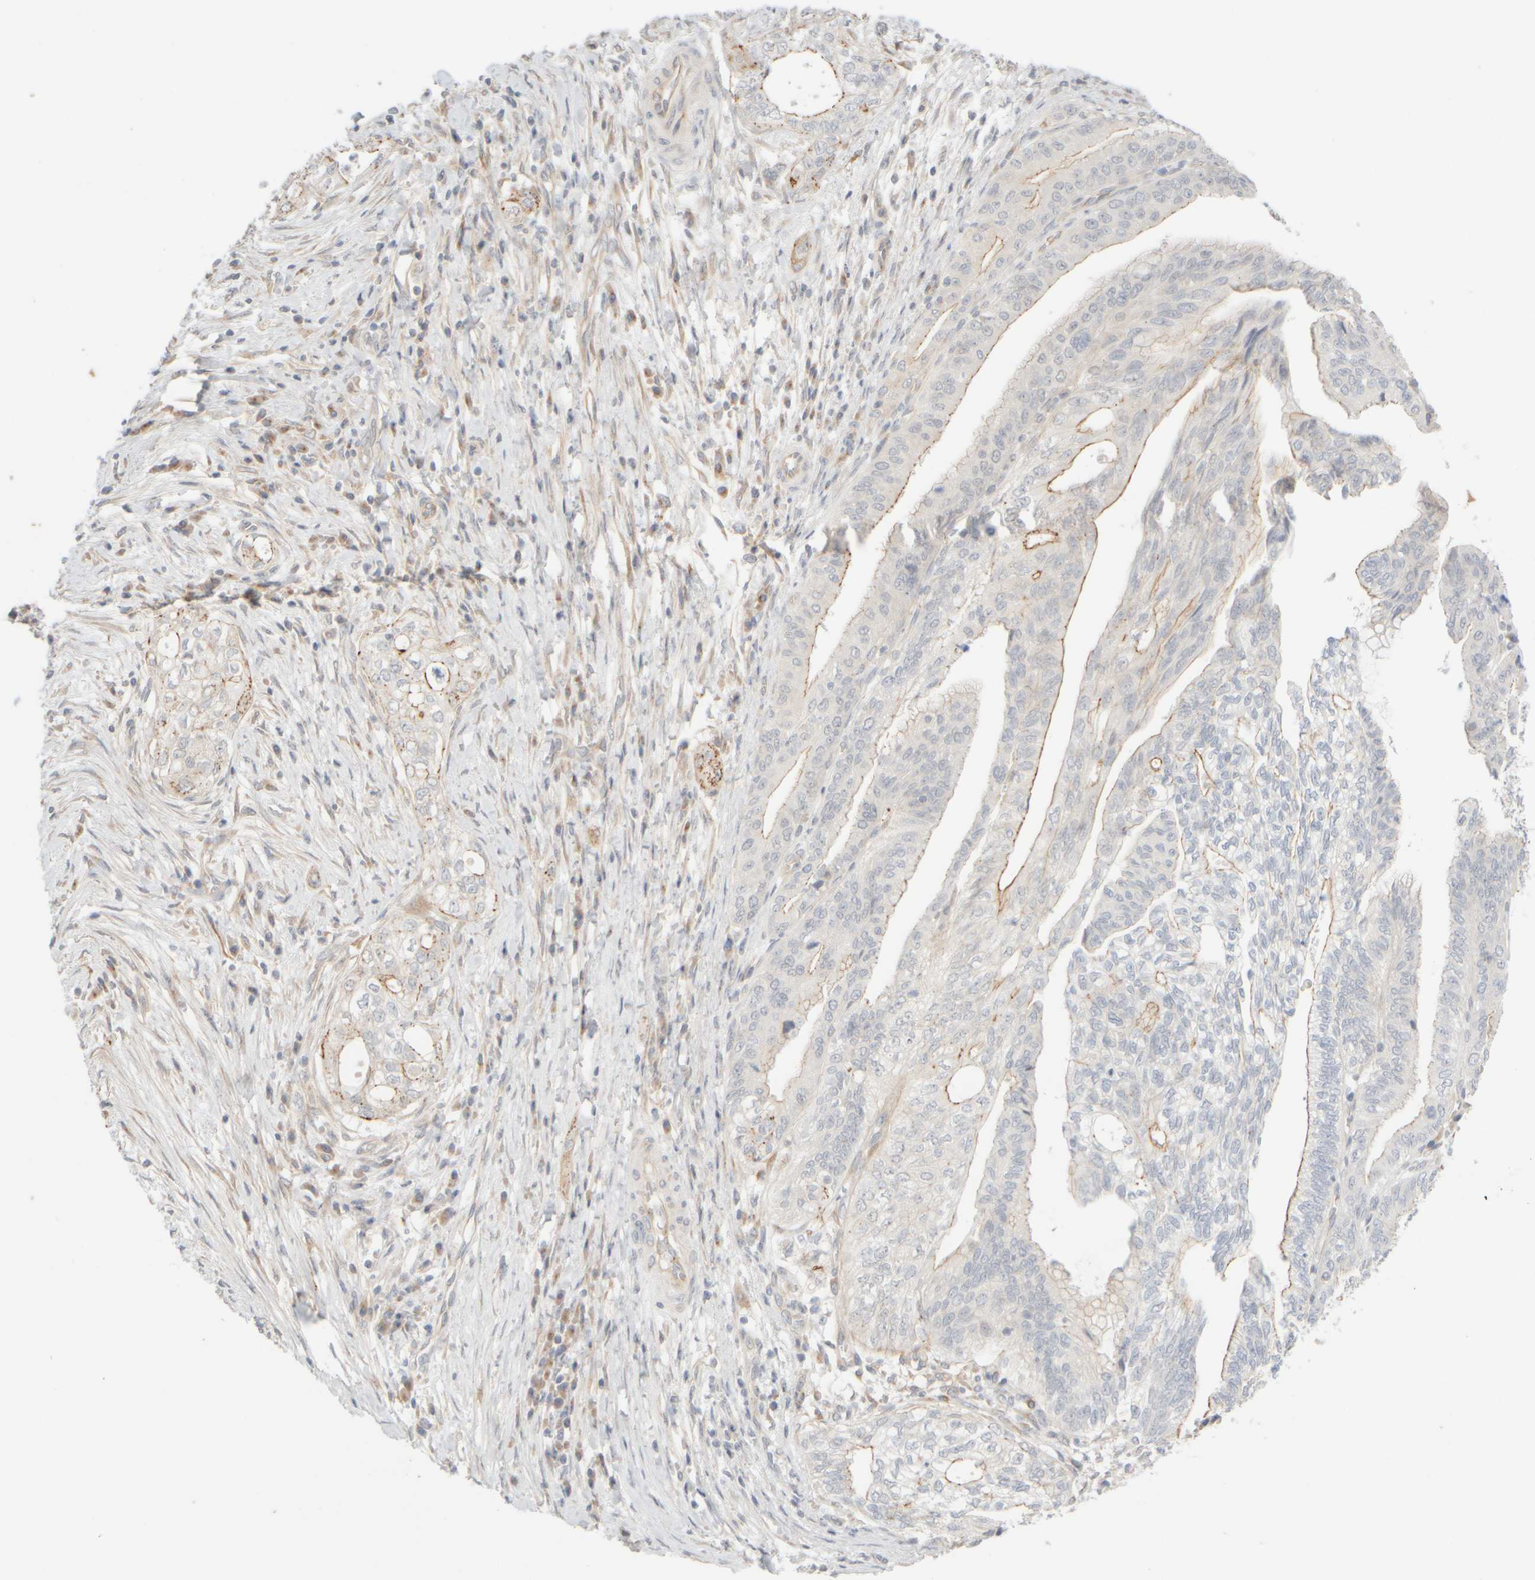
{"staining": {"intensity": "weak", "quantity": "<25%", "location": "cytoplasmic/membranous"}, "tissue": "pancreatic cancer", "cell_type": "Tumor cells", "image_type": "cancer", "snomed": [{"axis": "morphology", "description": "Adenocarcinoma, NOS"}, {"axis": "topography", "description": "Pancreas"}], "caption": "Histopathology image shows no significant protein positivity in tumor cells of pancreatic cancer.", "gene": "GOPC", "patient": {"sex": "male", "age": 72}}